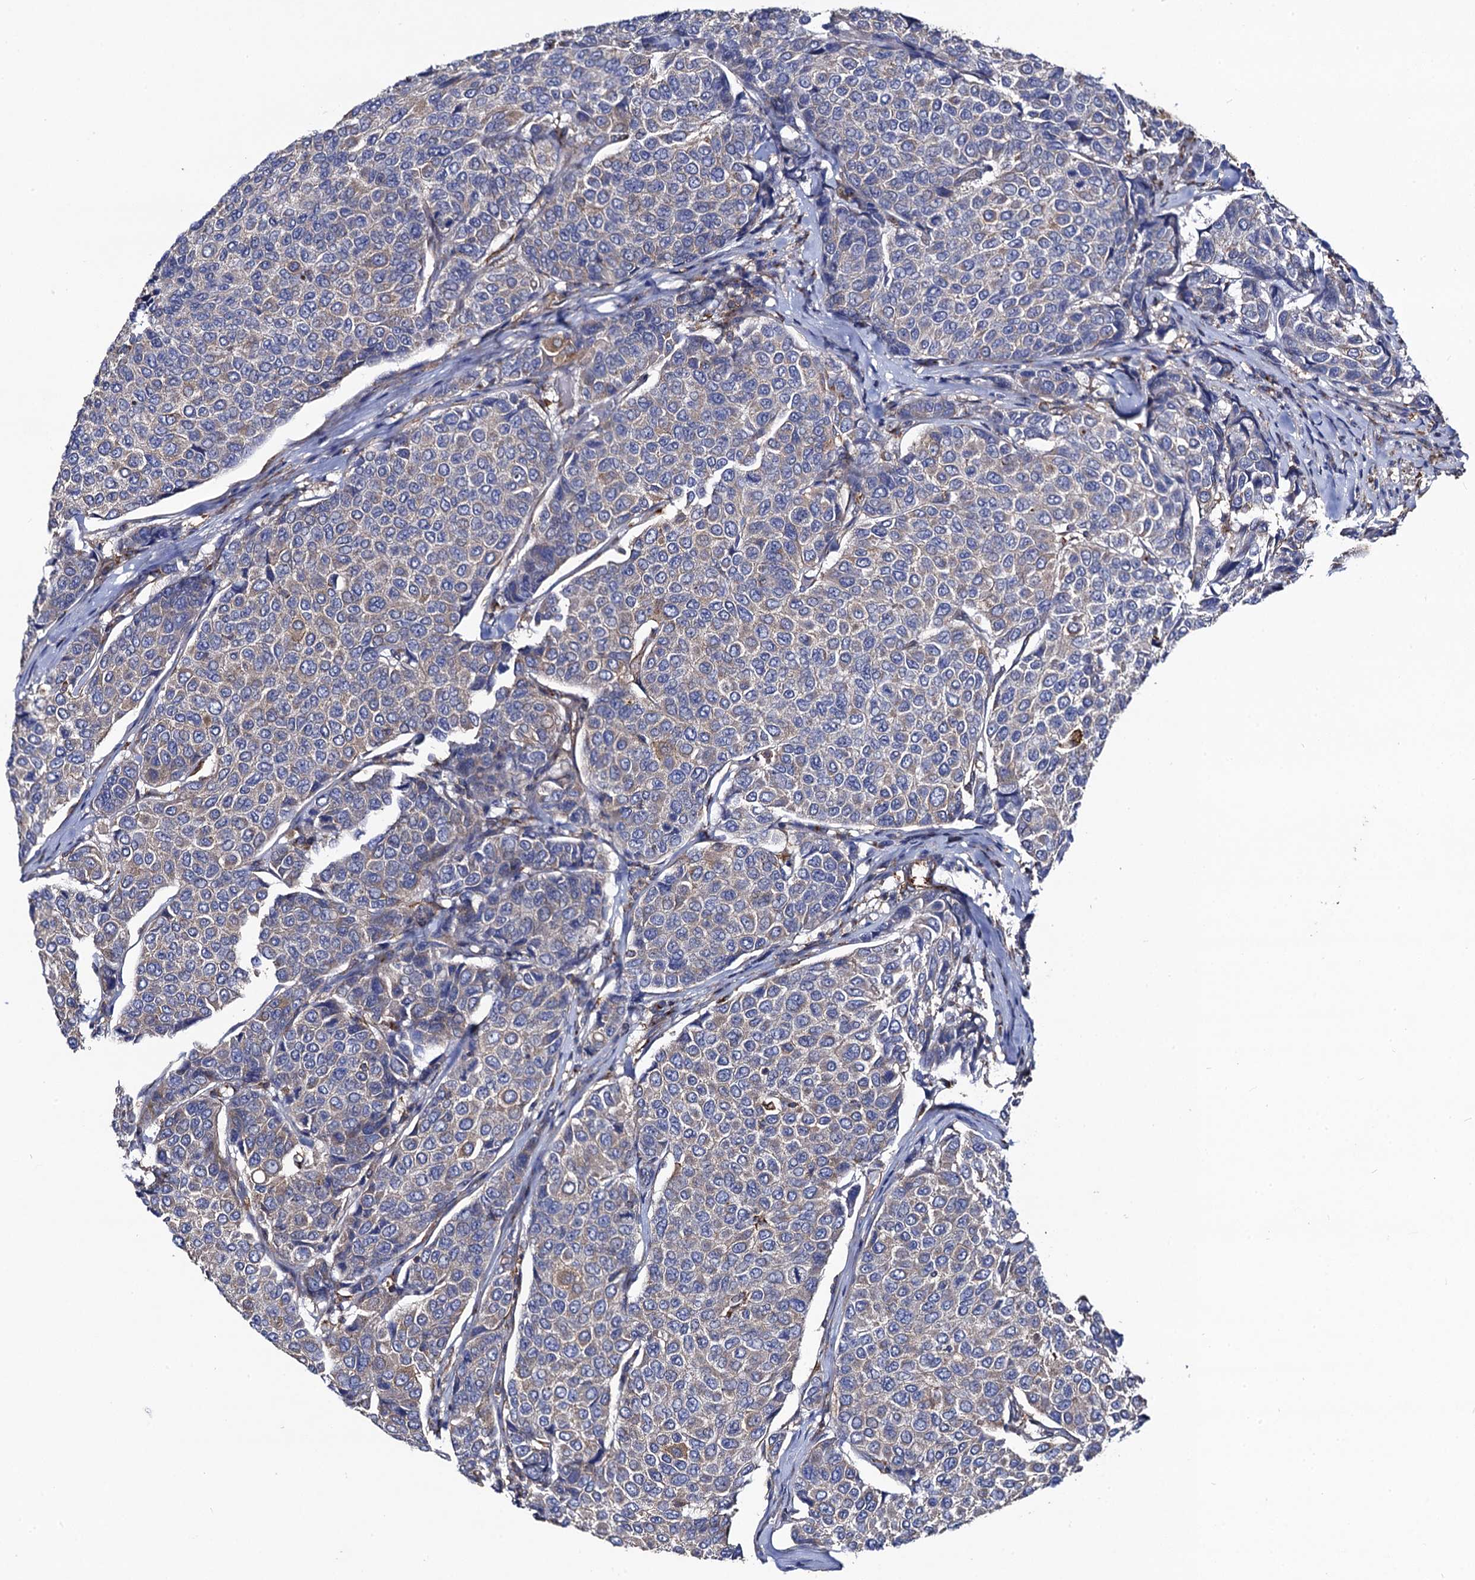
{"staining": {"intensity": "negative", "quantity": "none", "location": "none"}, "tissue": "breast cancer", "cell_type": "Tumor cells", "image_type": "cancer", "snomed": [{"axis": "morphology", "description": "Duct carcinoma"}, {"axis": "topography", "description": "Breast"}], "caption": "Immunohistochemistry (IHC) image of neoplastic tissue: human breast infiltrating ductal carcinoma stained with DAB (3,3'-diaminobenzidine) exhibits no significant protein positivity in tumor cells. (DAB (3,3'-diaminobenzidine) immunohistochemistry (IHC) visualized using brightfield microscopy, high magnification).", "gene": "DYDC1", "patient": {"sex": "female", "age": 55}}